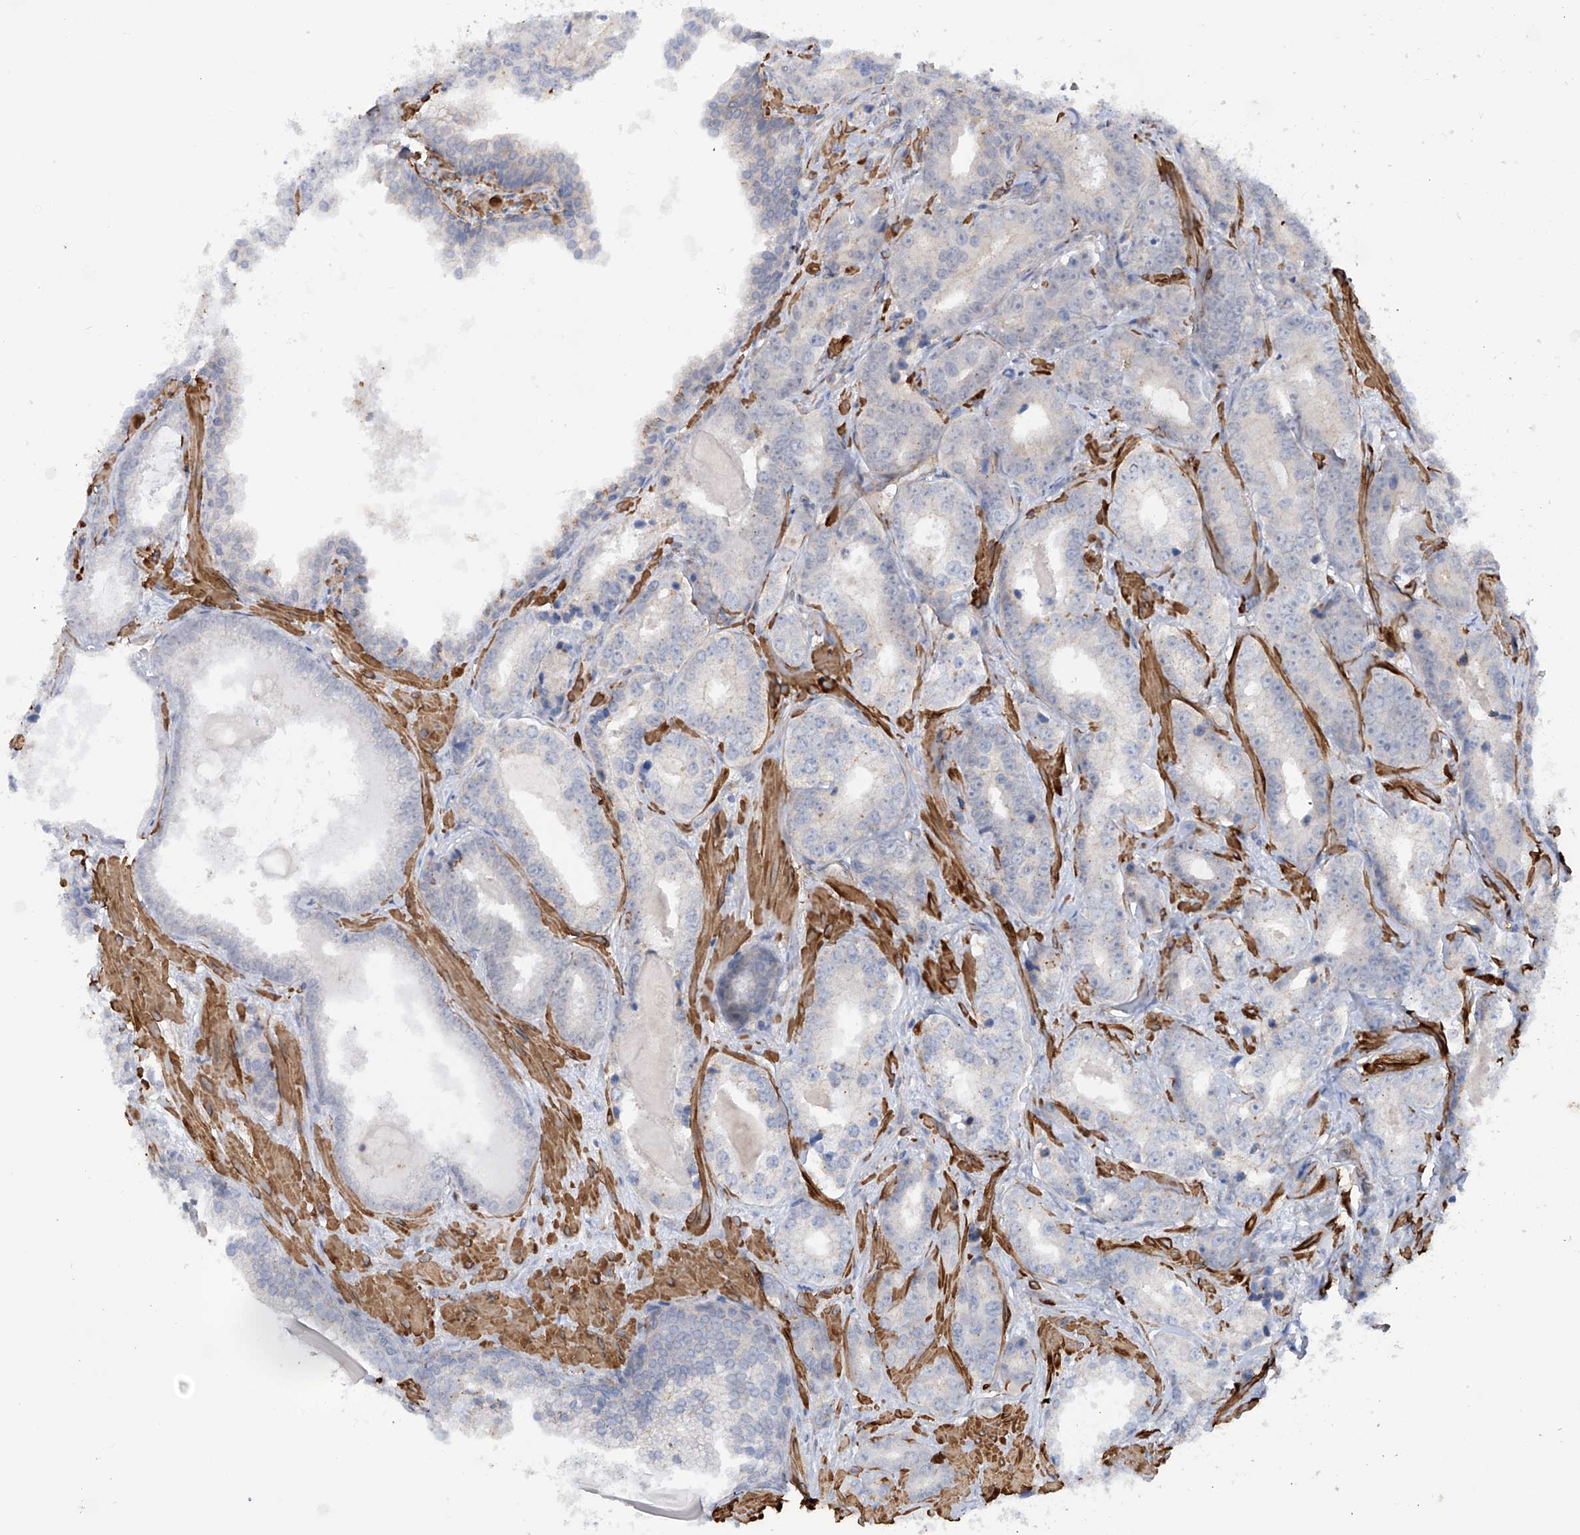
{"staining": {"intensity": "negative", "quantity": "none", "location": "none"}, "tissue": "prostate cancer", "cell_type": "Tumor cells", "image_type": "cancer", "snomed": [{"axis": "morphology", "description": "Adenocarcinoma, High grade"}, {"axis": "topography", "description": "Prostate"}], "caption": "Immunohistochemical staining of human prostate high-grade adenocarcinoma shows no significant expression in tumor cells. Nuclei are stained in blue.", "gene": "ZNF490", "patient": {"sex": "male", "age": 62}}